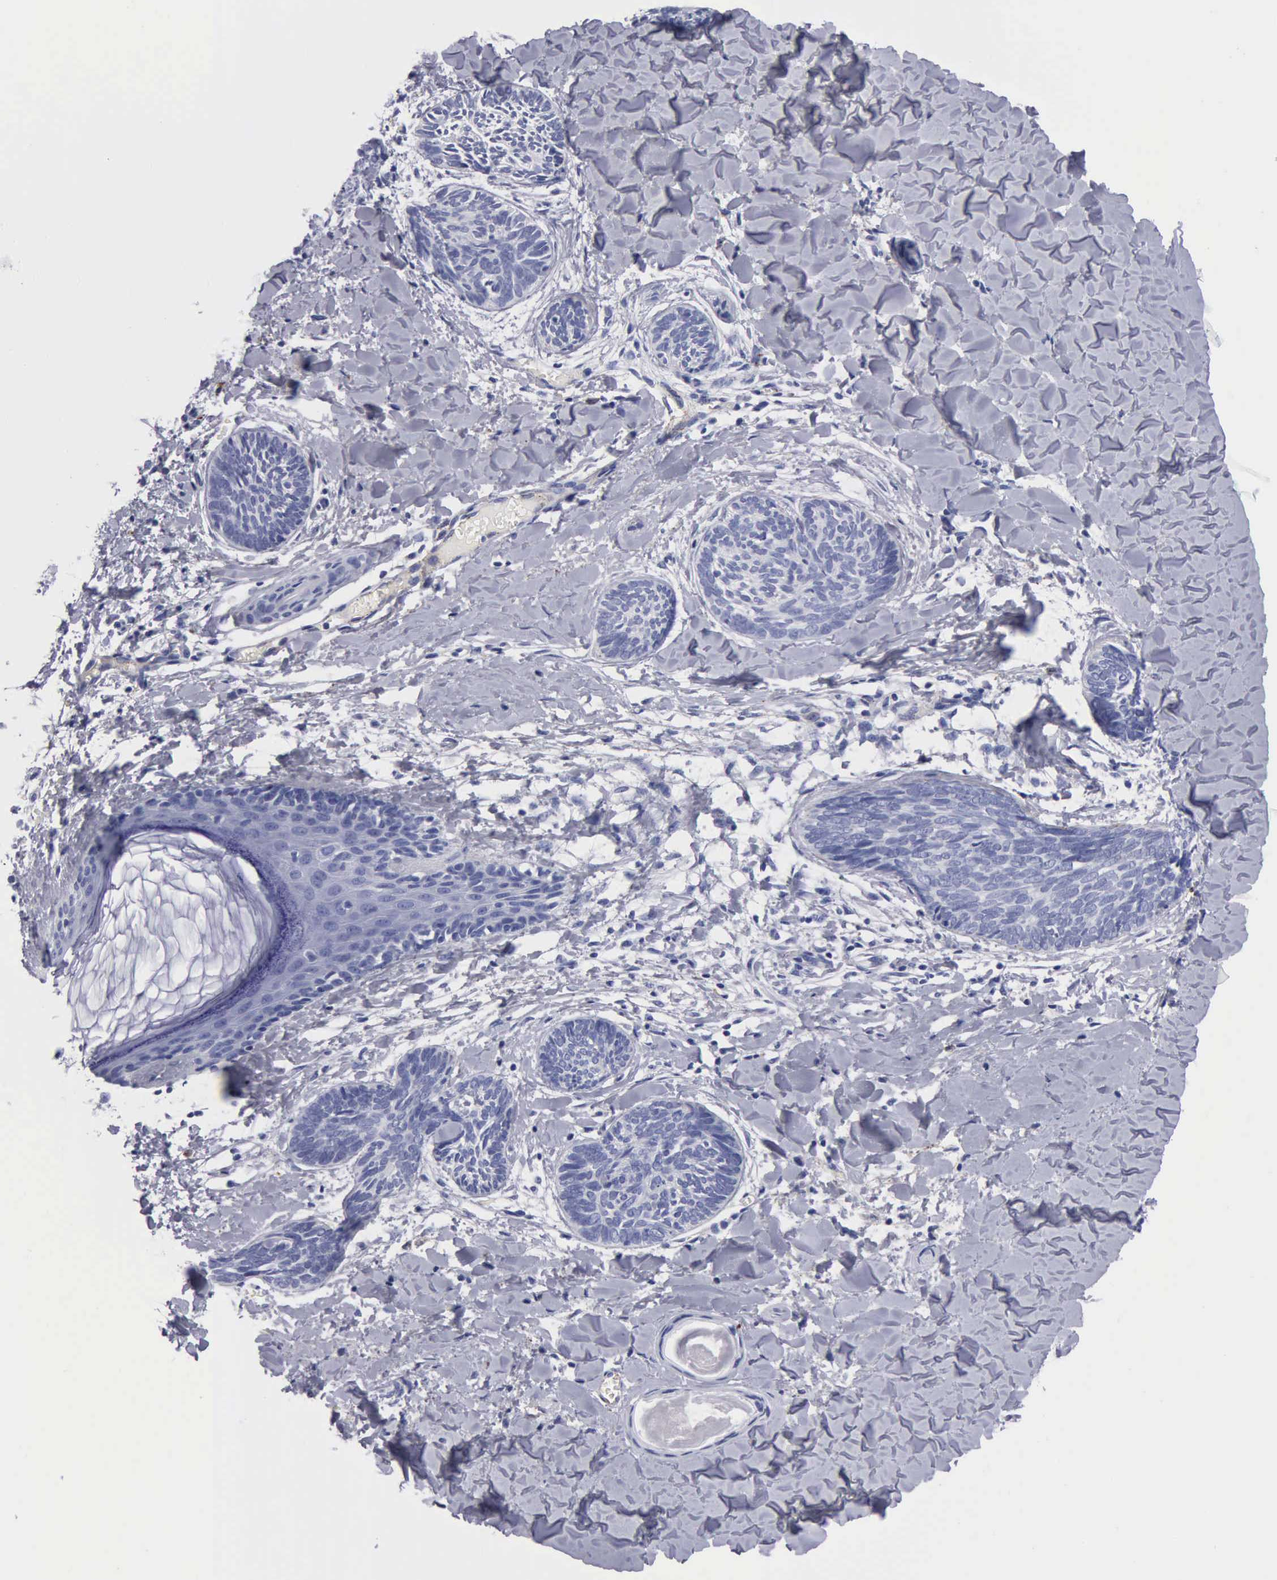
{"staining": {"intensity": "negative", "quantity": "none", "location": "none"}, "tissue": "skin cancer", "cell_type": "Tumor cells", "image_type": "cancer", "snomed": [{"axis": "morphology", "description": "Basal cell carcinoma"}, {"axis": "topography", "description": "Skin"}], "caption": "Immunohistochemistry (IHC) of skin cancer (basal cell carcinoma) shows no staining in tumor cells. (Stains: DAB immunohistochemistry (IHC) with hematoxylin counter stain, Microscopy: brightfield microscopy at high magnification).", "gene": "CTSL", "patient": {"sex": "female", "age": 81}}